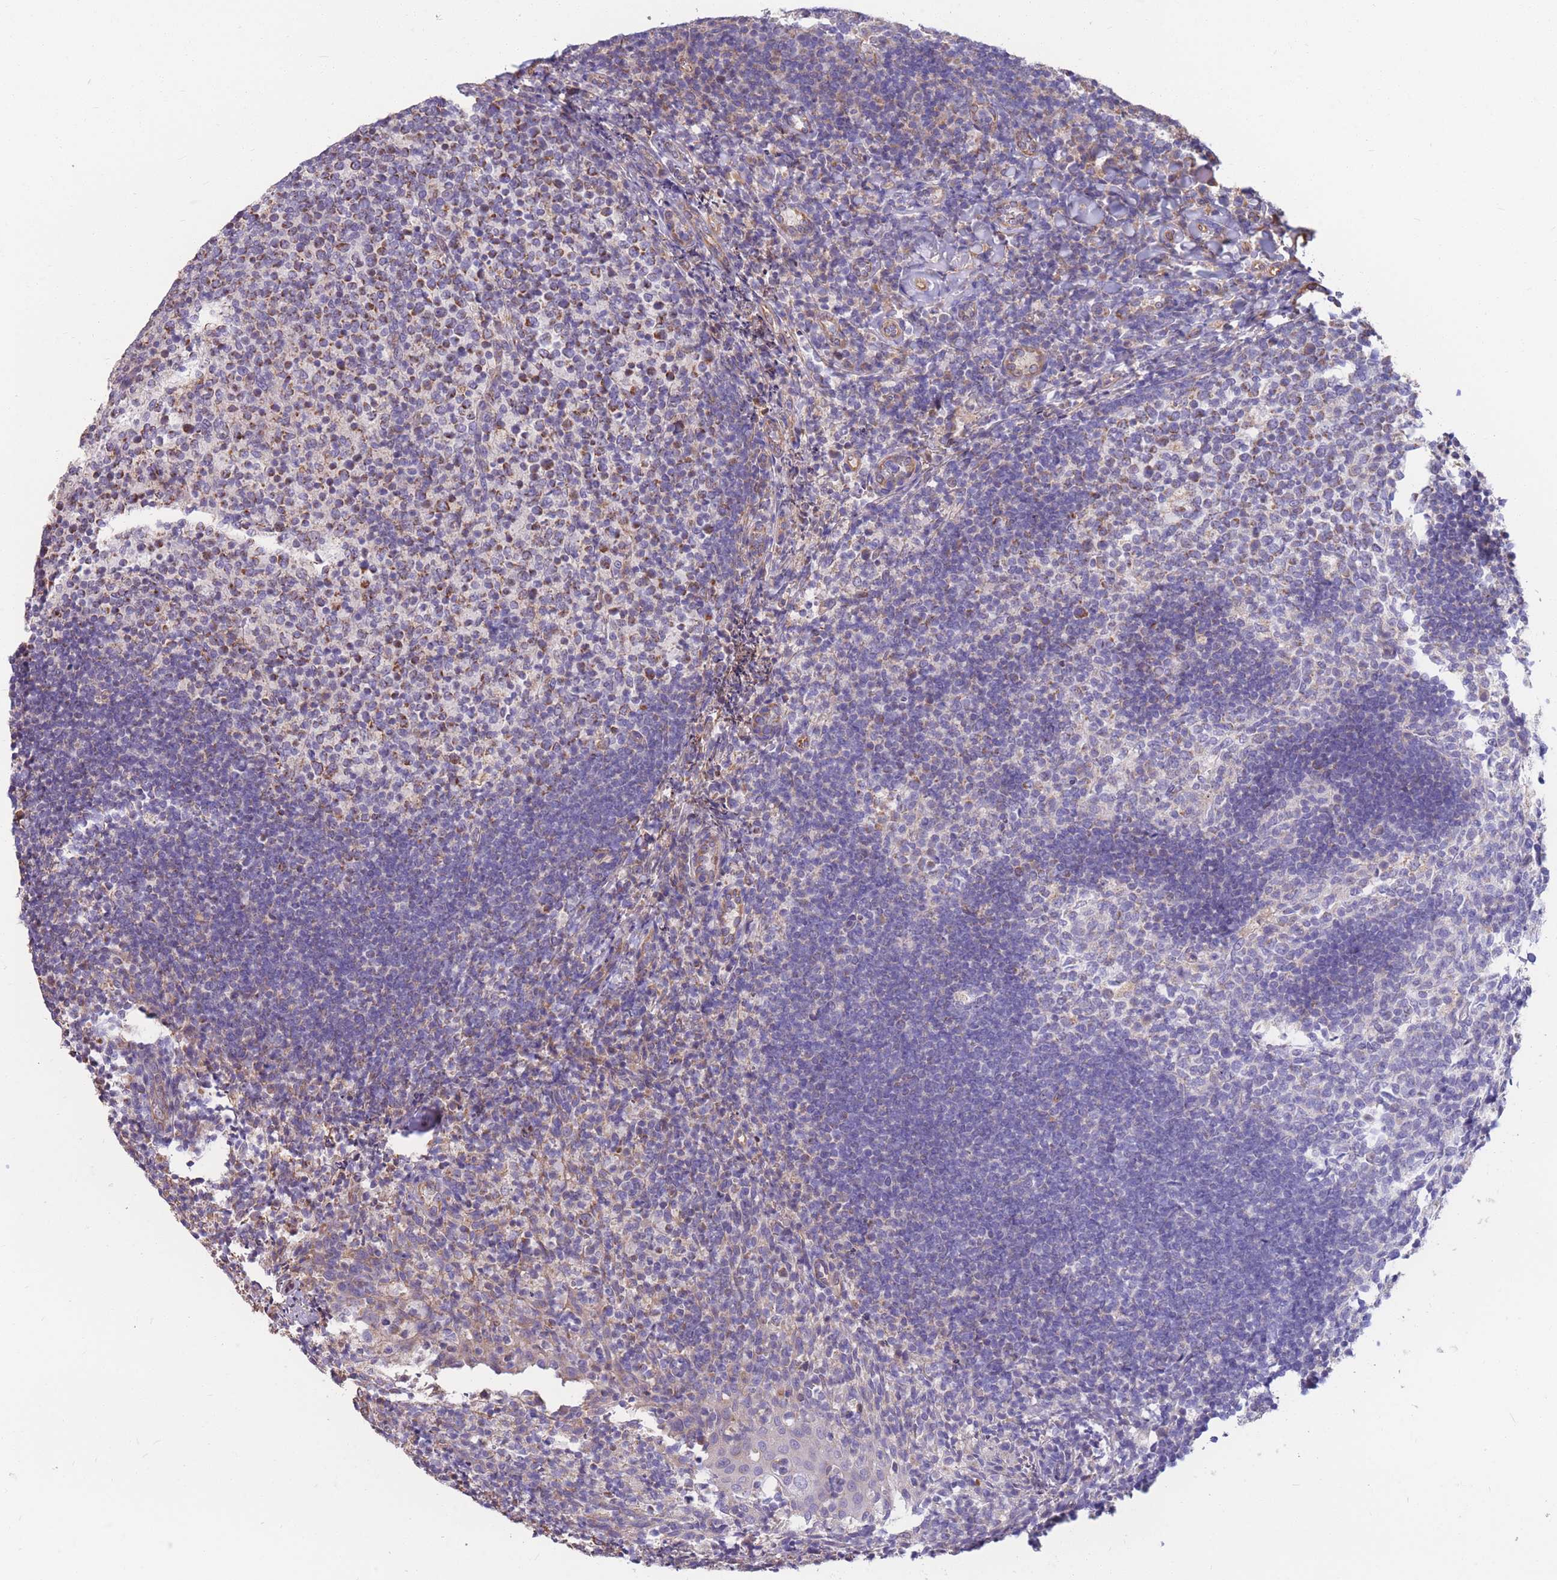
{"staining": {"intensity": "moderate", "quantity": "25%-75%", "location": "cytoplasmic/membranous"}, "tissue": "tonsil", "cell_type": "Germinal center cells", "image_type": "normal", "snomed": [{"axis": "morphology", "description": "Normal tissue, NOS"}, {"axis": "topography", "description": "Tonsil"}], "caption": "An immunohistochemistry (IHC) photomicrograph of benign tissue is shown. Protein staining in brown highlights moderate cytoplasmic/membranous positivity in tonsil within germinal center cells.", "gene": "MRPS9", "patient": {"sex": "female", "age": 10}}